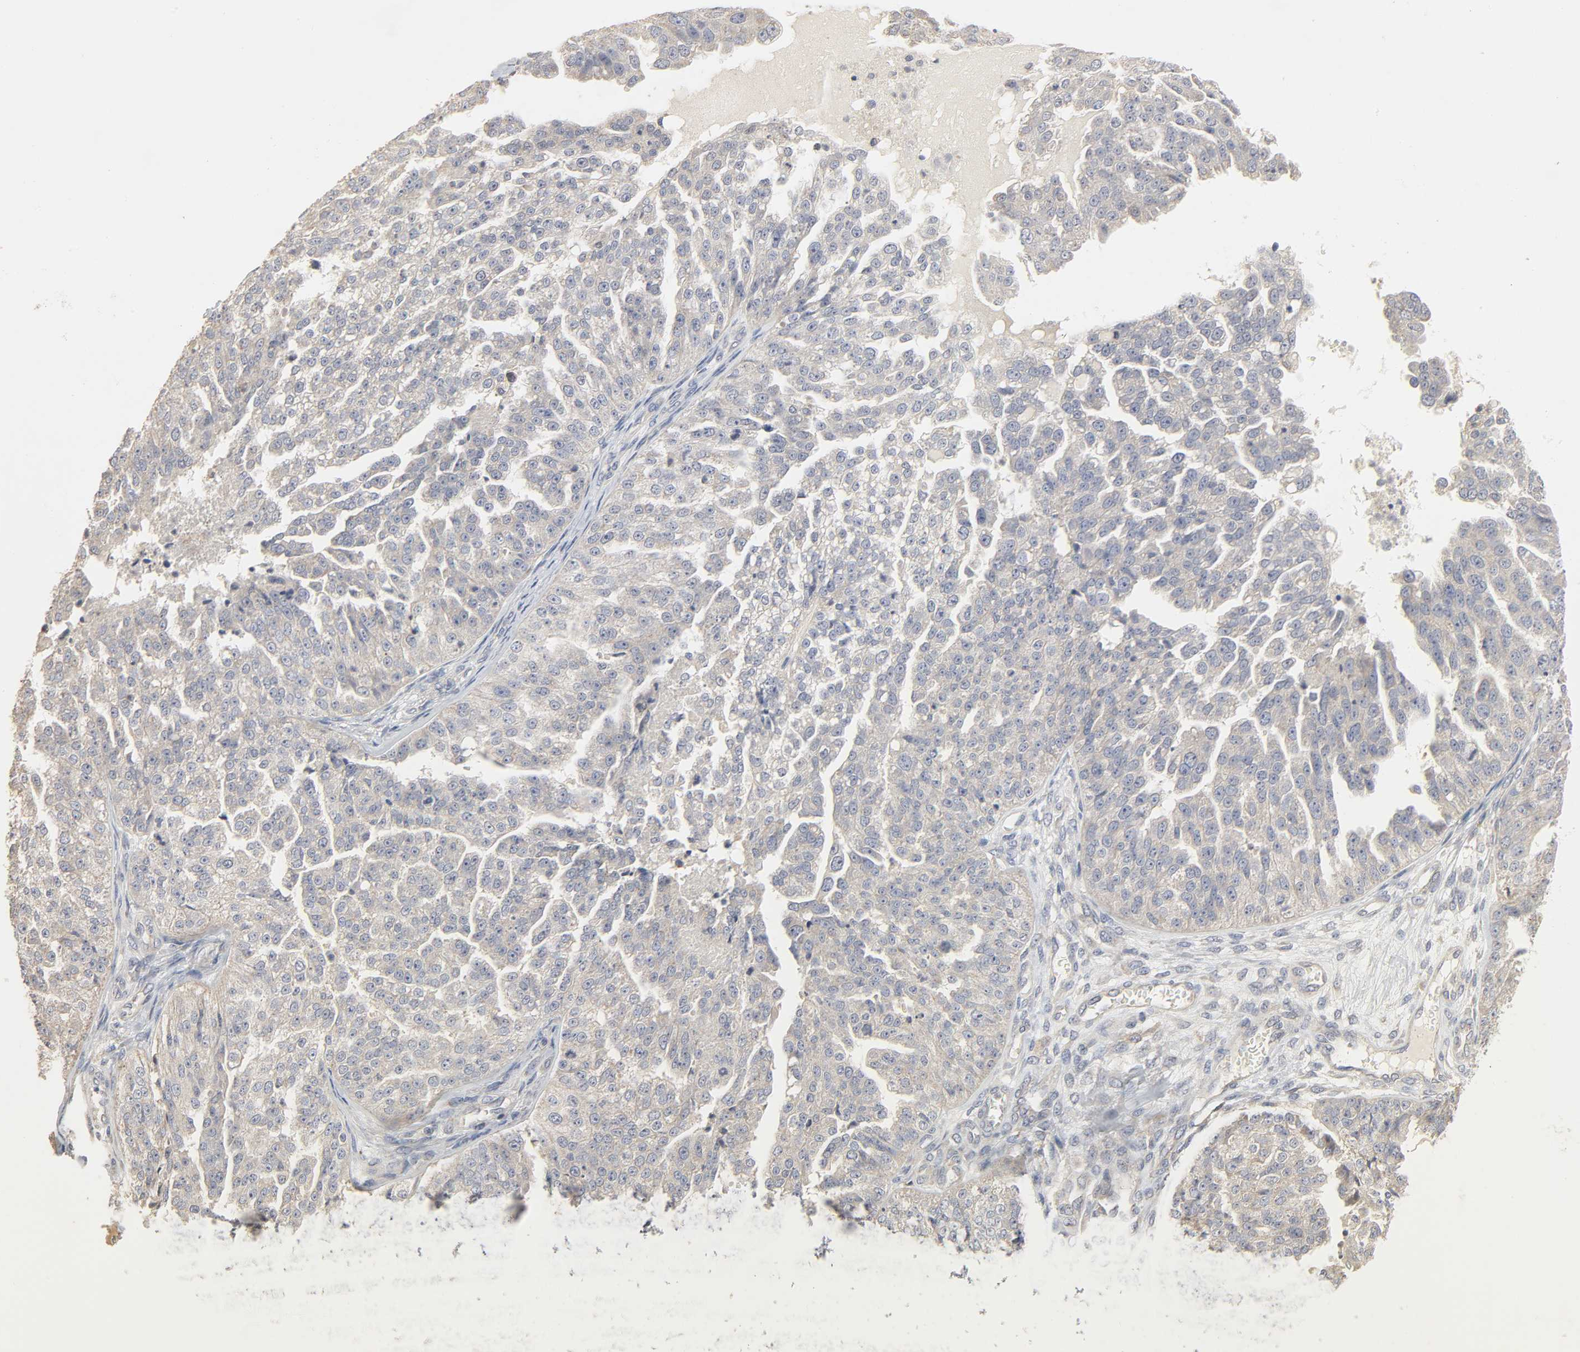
{"staining": {"intensity": "weak", "quantity": "25%-75%", "location": "cytoplasmic/membranous"}, "tissue": "ovarian cancer", "cell_type": "Tumor cells", "image_type": "cancer", "snomed": [{"axis": "morphology", "description": "Cystadenocarcinoma, serous, NOS"}, {"axis": "topography", "description": "Ovary"}], "caption": "Human ovarian serous cystadenocarcinoma stained with a protein marker demonstrates weak staining in tumor cells.", "gene": "CLEC4E", "patient": {"sex": "female", "age": 58}}